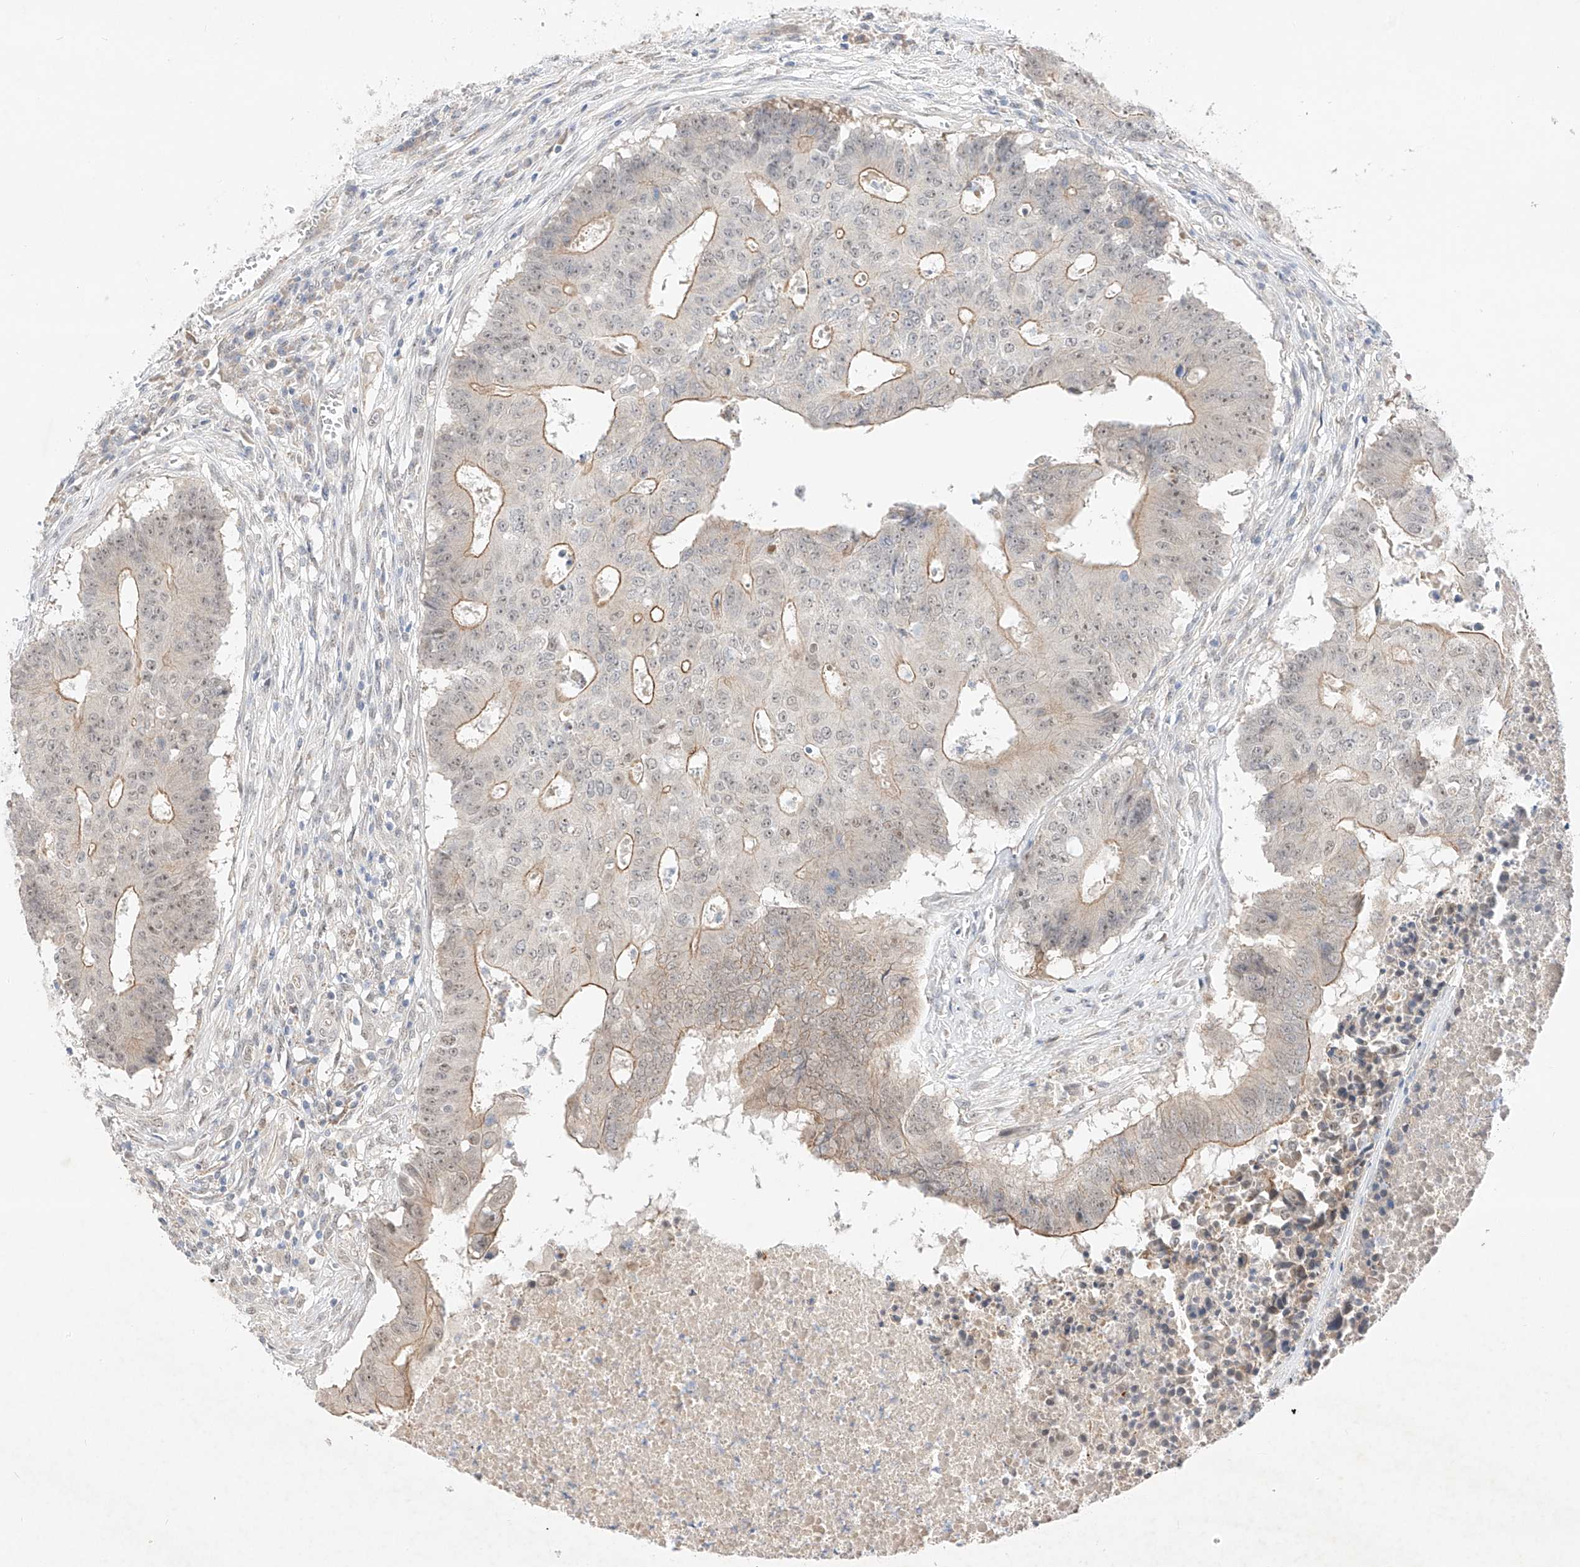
{"staining": {"intensity": "moderate", "quantity": "25%-75%", "location": "cytoplasmic/membranous"}, "tissue": "colorectal cancer", "cell_type": "Tumor cells", "image_type": "cancer", "snomed": [{"axis": "morphology", "description": "Adenocarcinoma, NOS"}, {"axis": "topography", "description": "Colon"}], "caption": "Immunohistochemistry histopathology image of human colorectal cancer stained for a protein (brown), which demonstrates medium levels of moderate cytoplasmic/membranous staining in approximately 25%-75% of tumor cells.", "gene": "IL22RA2", "patient": {"sex": "male", "age": 87}}